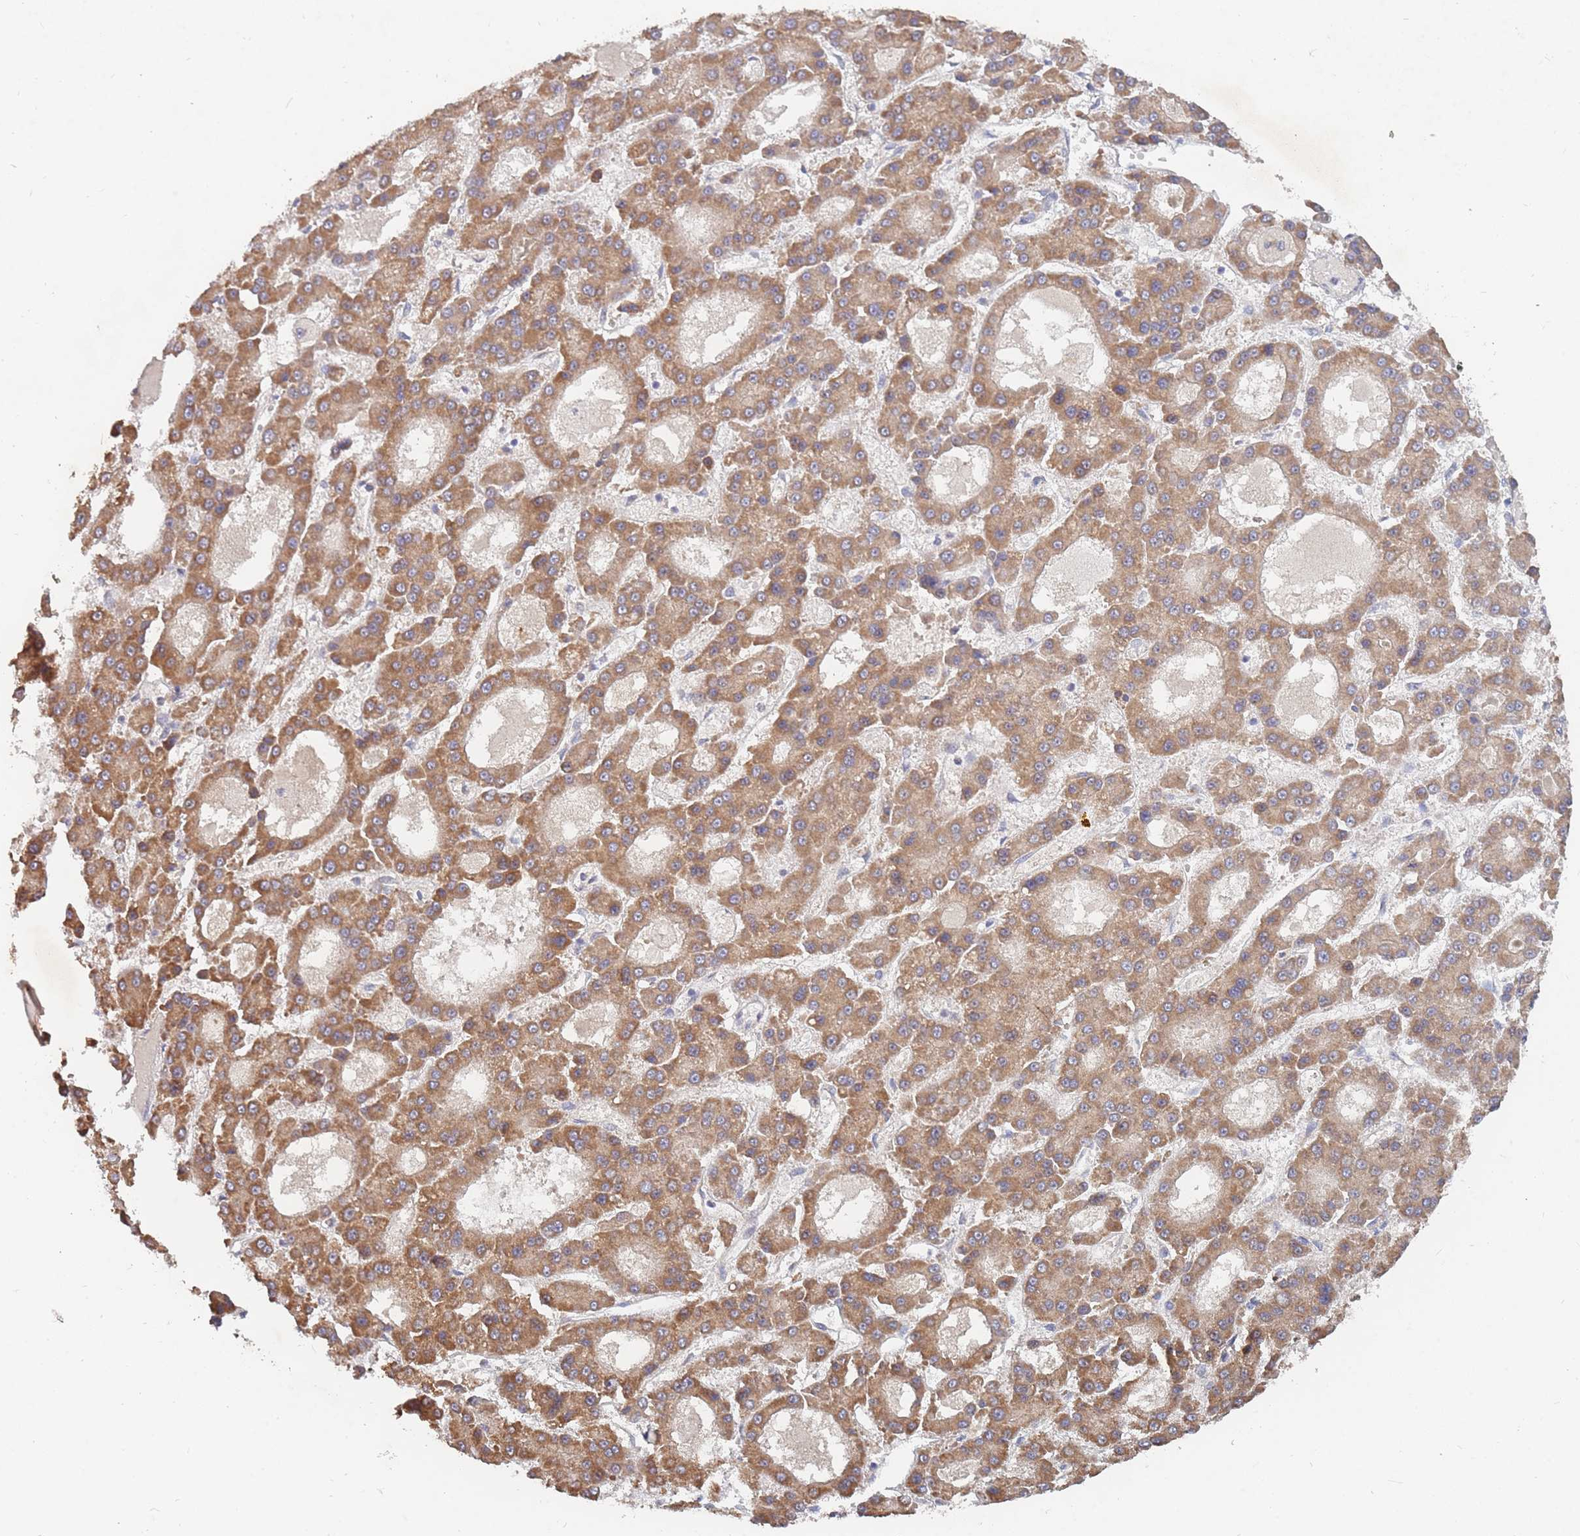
{"staining": {"intensity": "moderate", "quantity": ">75%", "location": "cytoplasmic/membranous"}, "tissue": "liver cancer", "cell_type": "Tumor cells", "image_type": "cancer", "snomed": [{"axis": "morphology", "description": "Carcinoma, Hepatocellular, NOS"}, {"axis": "topography", "description": "Liver"}], "caption": "There is medium levels of moderate cytoplasmic/membranous staining in tumor cells of liver cancer (hepatocellular carcinoma), as demonstrated by immunohistochemical staining (brown color).", "gene": "SLC35F5", "patient": {"sex": "male", "age": 70}}